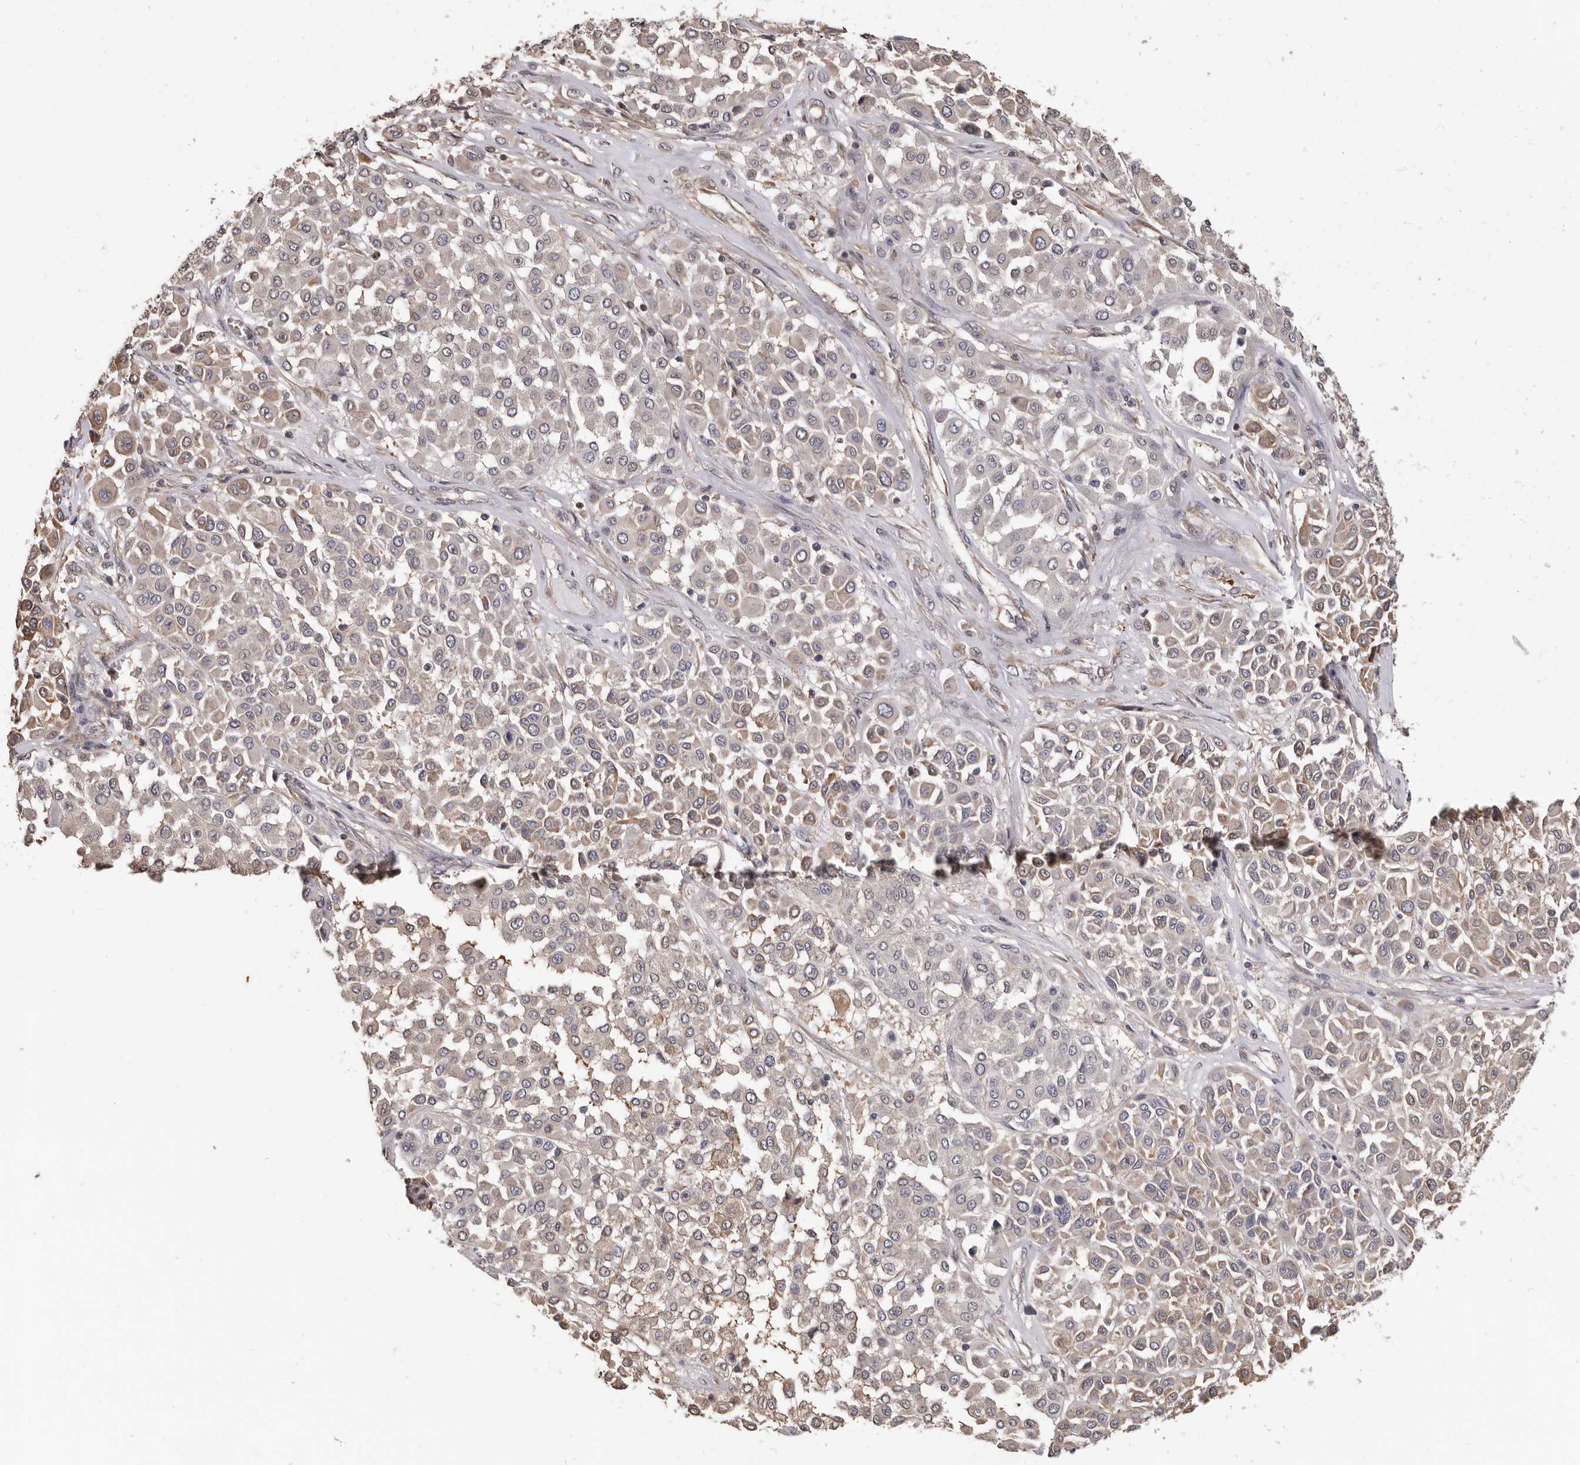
{"staining": {"intensity": "moderate", "quantity": "<25%", "location": "cytoplasmic/membranous"}, "tissue": "melanoma", "cell_type": "Tumor cells", "image_type": "cancer", "snomed": [{"axis": "morphology", "description": "Malignant melanoma, Metastatic site"}, {"axis": "topography", "description": "Soft tissue"}], "caption": "Brown immunohistochemical staining in human malignant melanoma (metastatic site) exhibits moderate cytoplasmic/membranous expression in about <25% of tumor cells.", "gene": "MRPL18", "patient": {"sex": "male", "age": 41}}